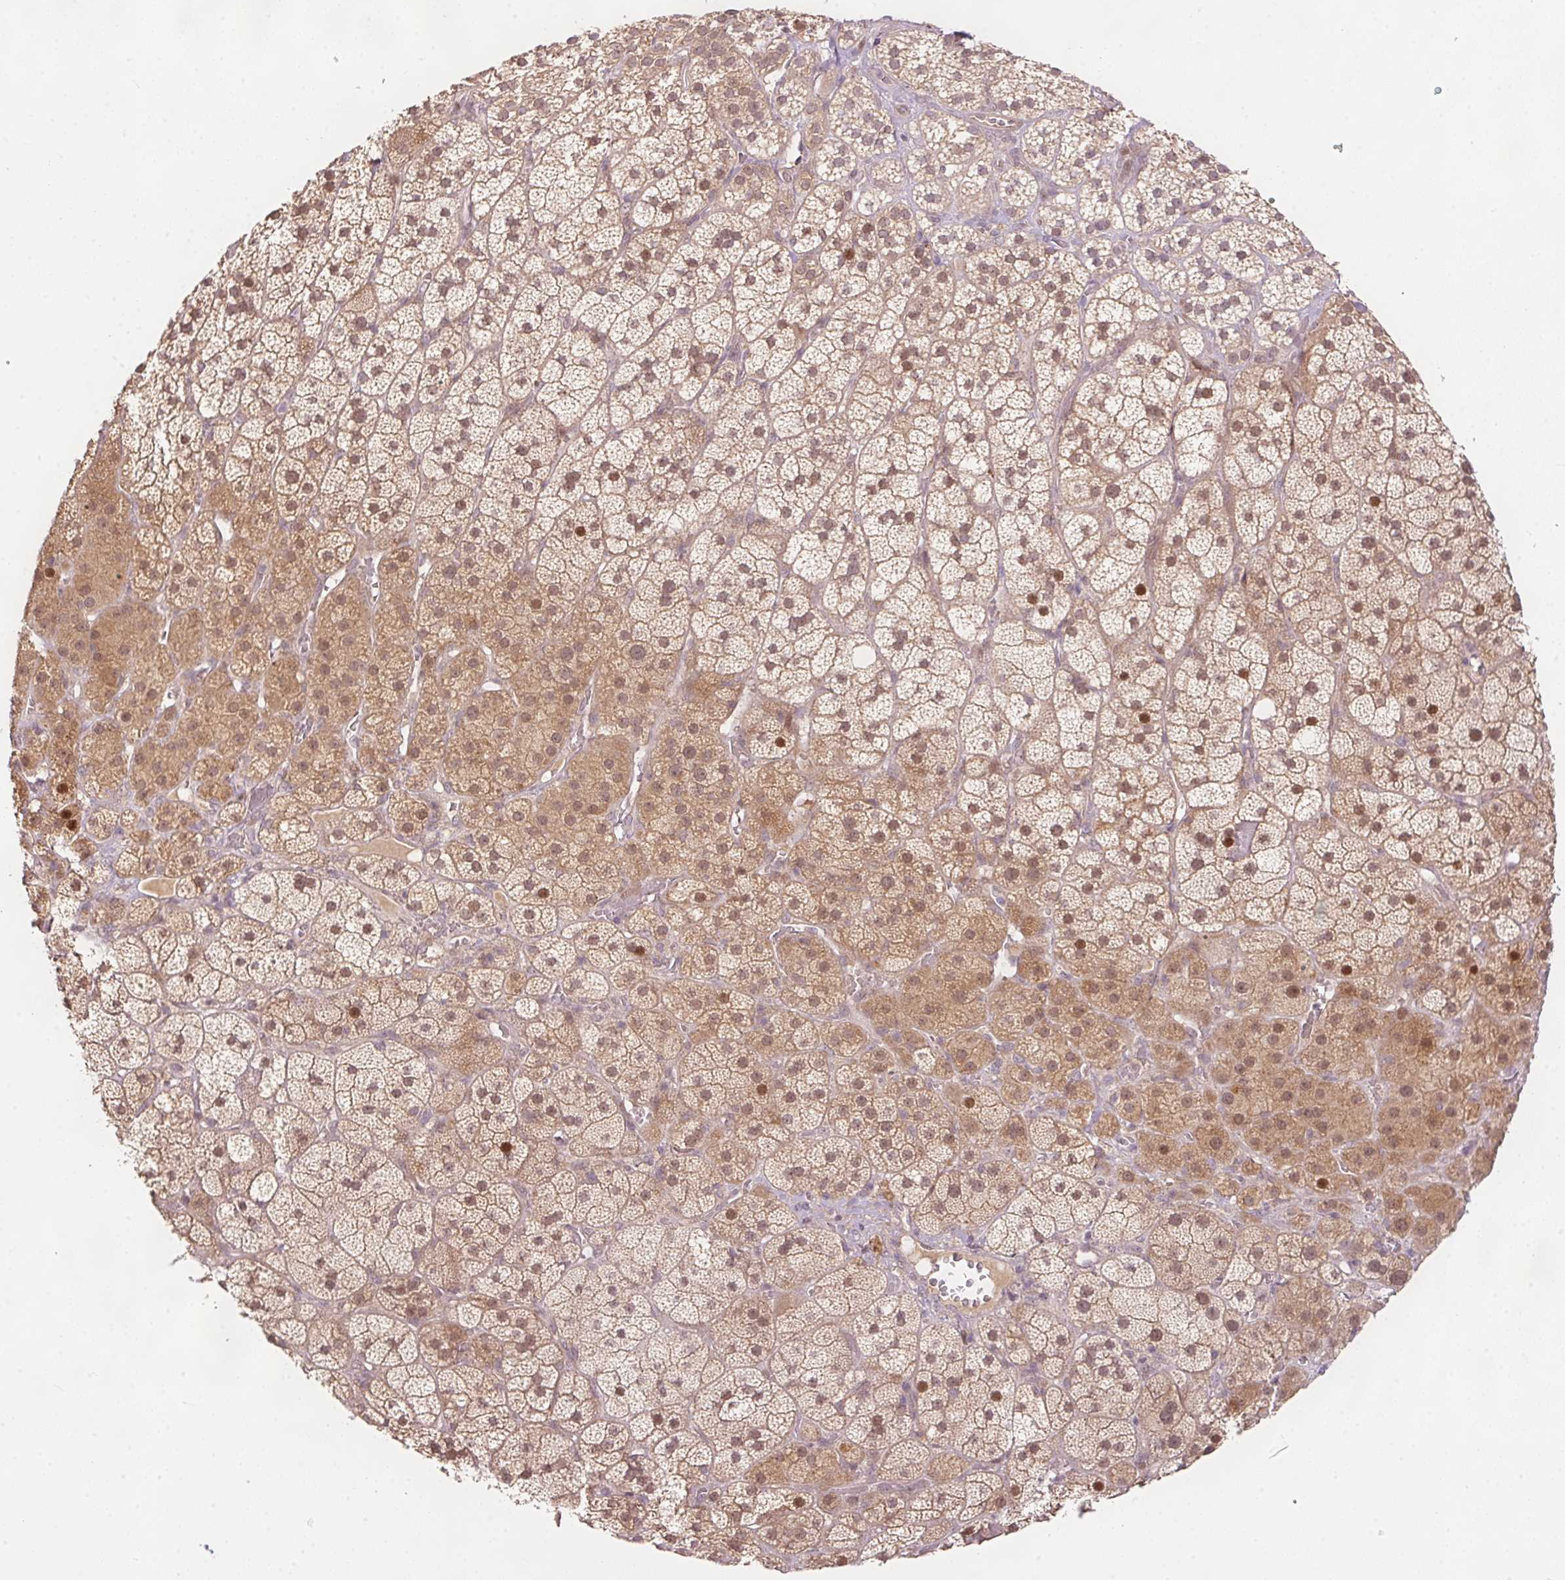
{"staining": {"intensity": "moderate", "quantity": ">75%", "location": "cytoplasmic/membranous,nuclear"}, "tissue": "adrenal gland", "cell_type": "Glandular cells", "image_type": "normal", "snomed": [{"axis": "morphology", "description": "Normal tissue, NOS"}, {"axis": "topography", "description": "Adrenal gland"}], "caption": "A micrograph showing moderate cytoplasmic/membranous,nuclear expression in approximately >75% of glandular cells in normal adrenal gland, as visualized by brown immunohistochemical staining.", "gene": "PCDHB1", "patient": {"sex": "male", "age": 57}}